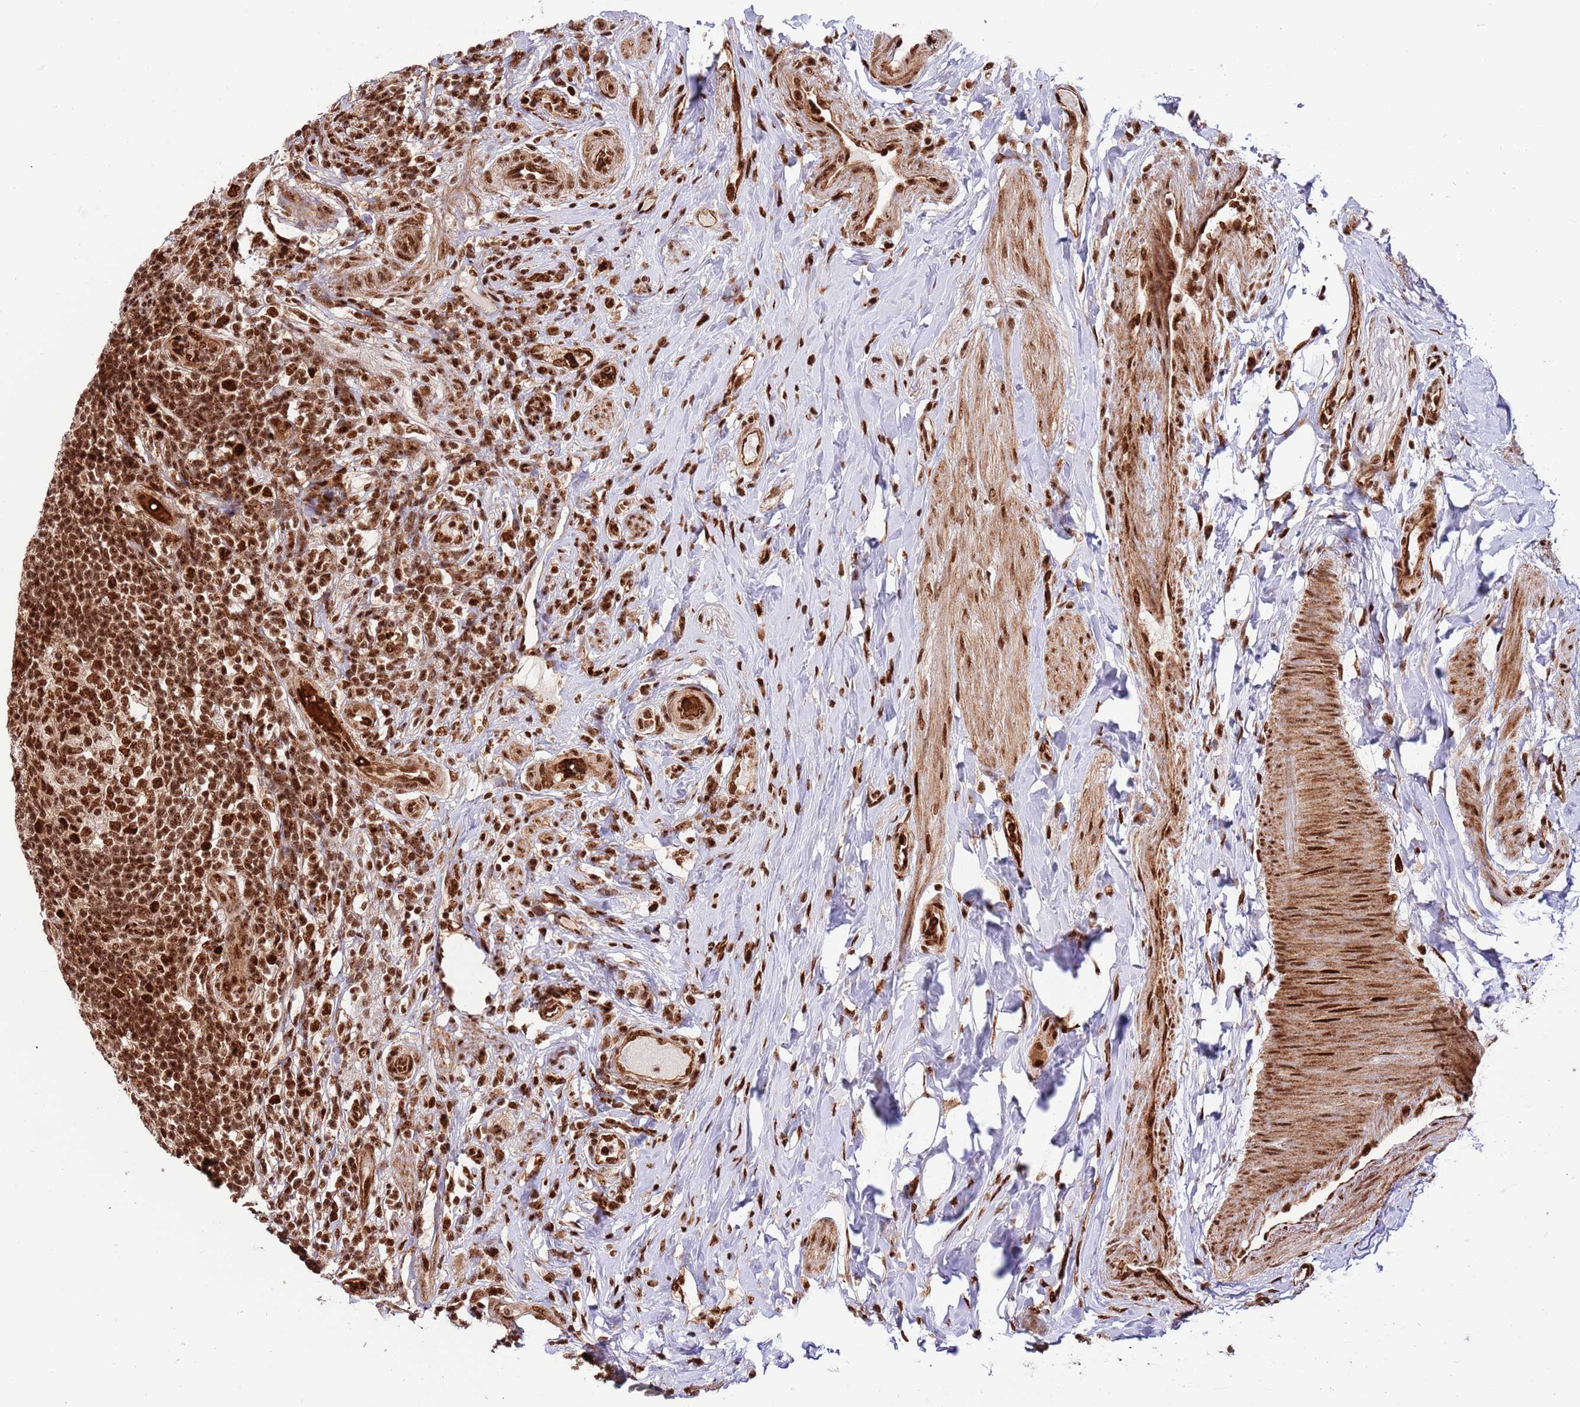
{"staining": {"intensity": "strong", "quantity": ">75%", "location": "cytoplasmic/membranous,nuclear"}, "tissue": "appendix", "cell_type": "Glandular cells", "image_type": "normal", "snomed": [{"axis": "morphology", "description": "Normal tissue, NOS"}, {"axis": "topography", "description": "Appendix"}], "caption": "Glandular cells exhibit strong cytoplasmic/membranous,nuclear positivity in approximately >75% of cells in benign appendix. Using DAB (3,3'-diaminobenzidine) (brown) and hematoxylin (blue) stains, captured at high magnification using brightfield microscopy.", "gene": "RIF1", "patient": {"sex": "female", "age": 43}}